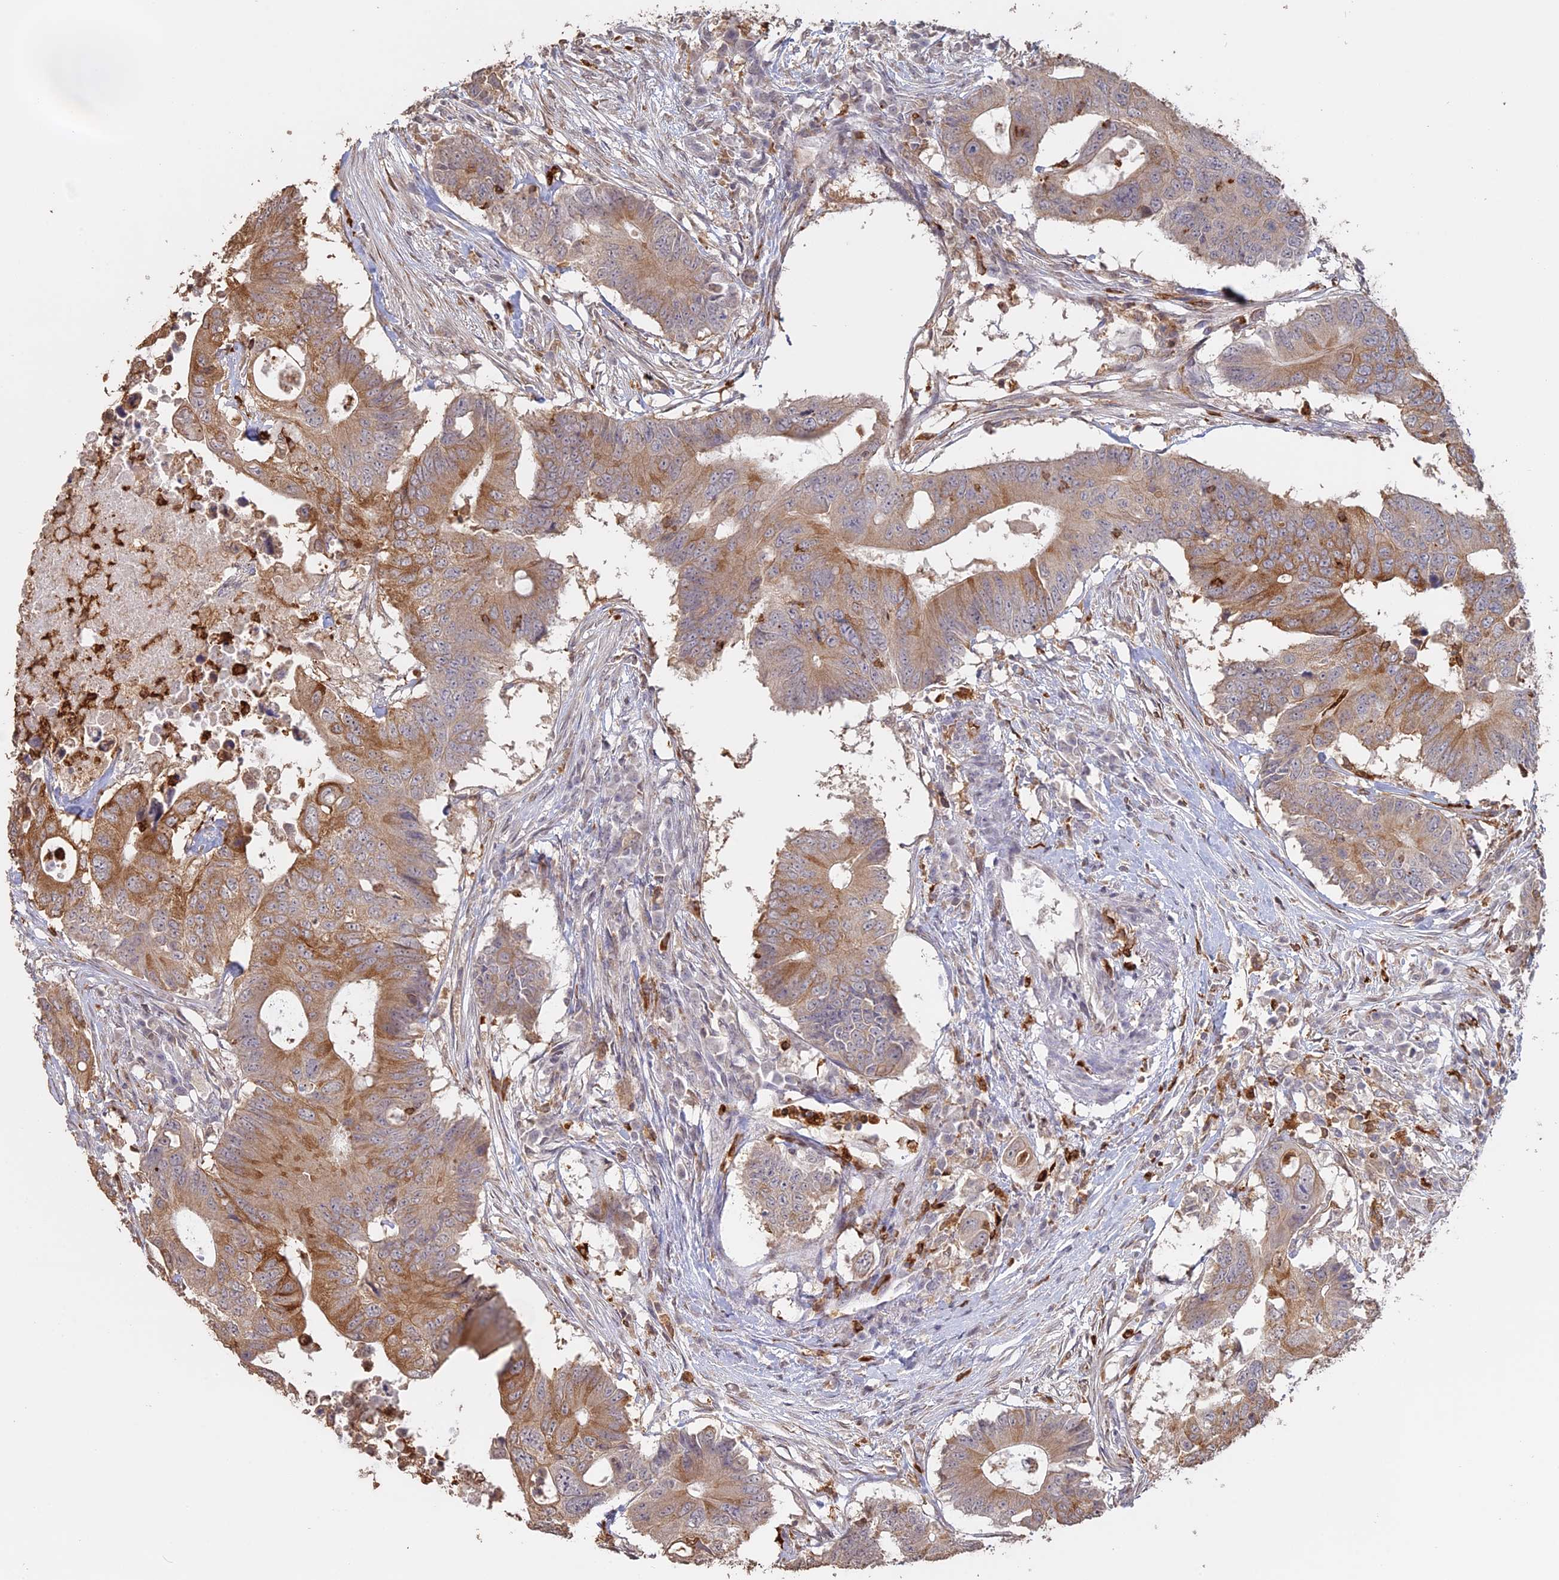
{"staining": {"intensity": "moderate", "quantity": ">75%", "location": "cytoplasmic/membranous"}, "tissue": "colorectal cancer", "cell_type": "Tumor cells", "image_type": "cancer", "snomed": [{"axis": "morphology", "description": "Adenocarcinoma, NOS"}, {"axis": "topography", "description": "Colon"}], "caption": "This photomicrograph displays immunohistochemistry (IHC) staining of colorectal cancer, with medium moderate cytoplasmic/membranous positivity in approximately >75% of tumor cells.", "gene": "APOBR", "patient": {"sex": "male", "age": 71}}